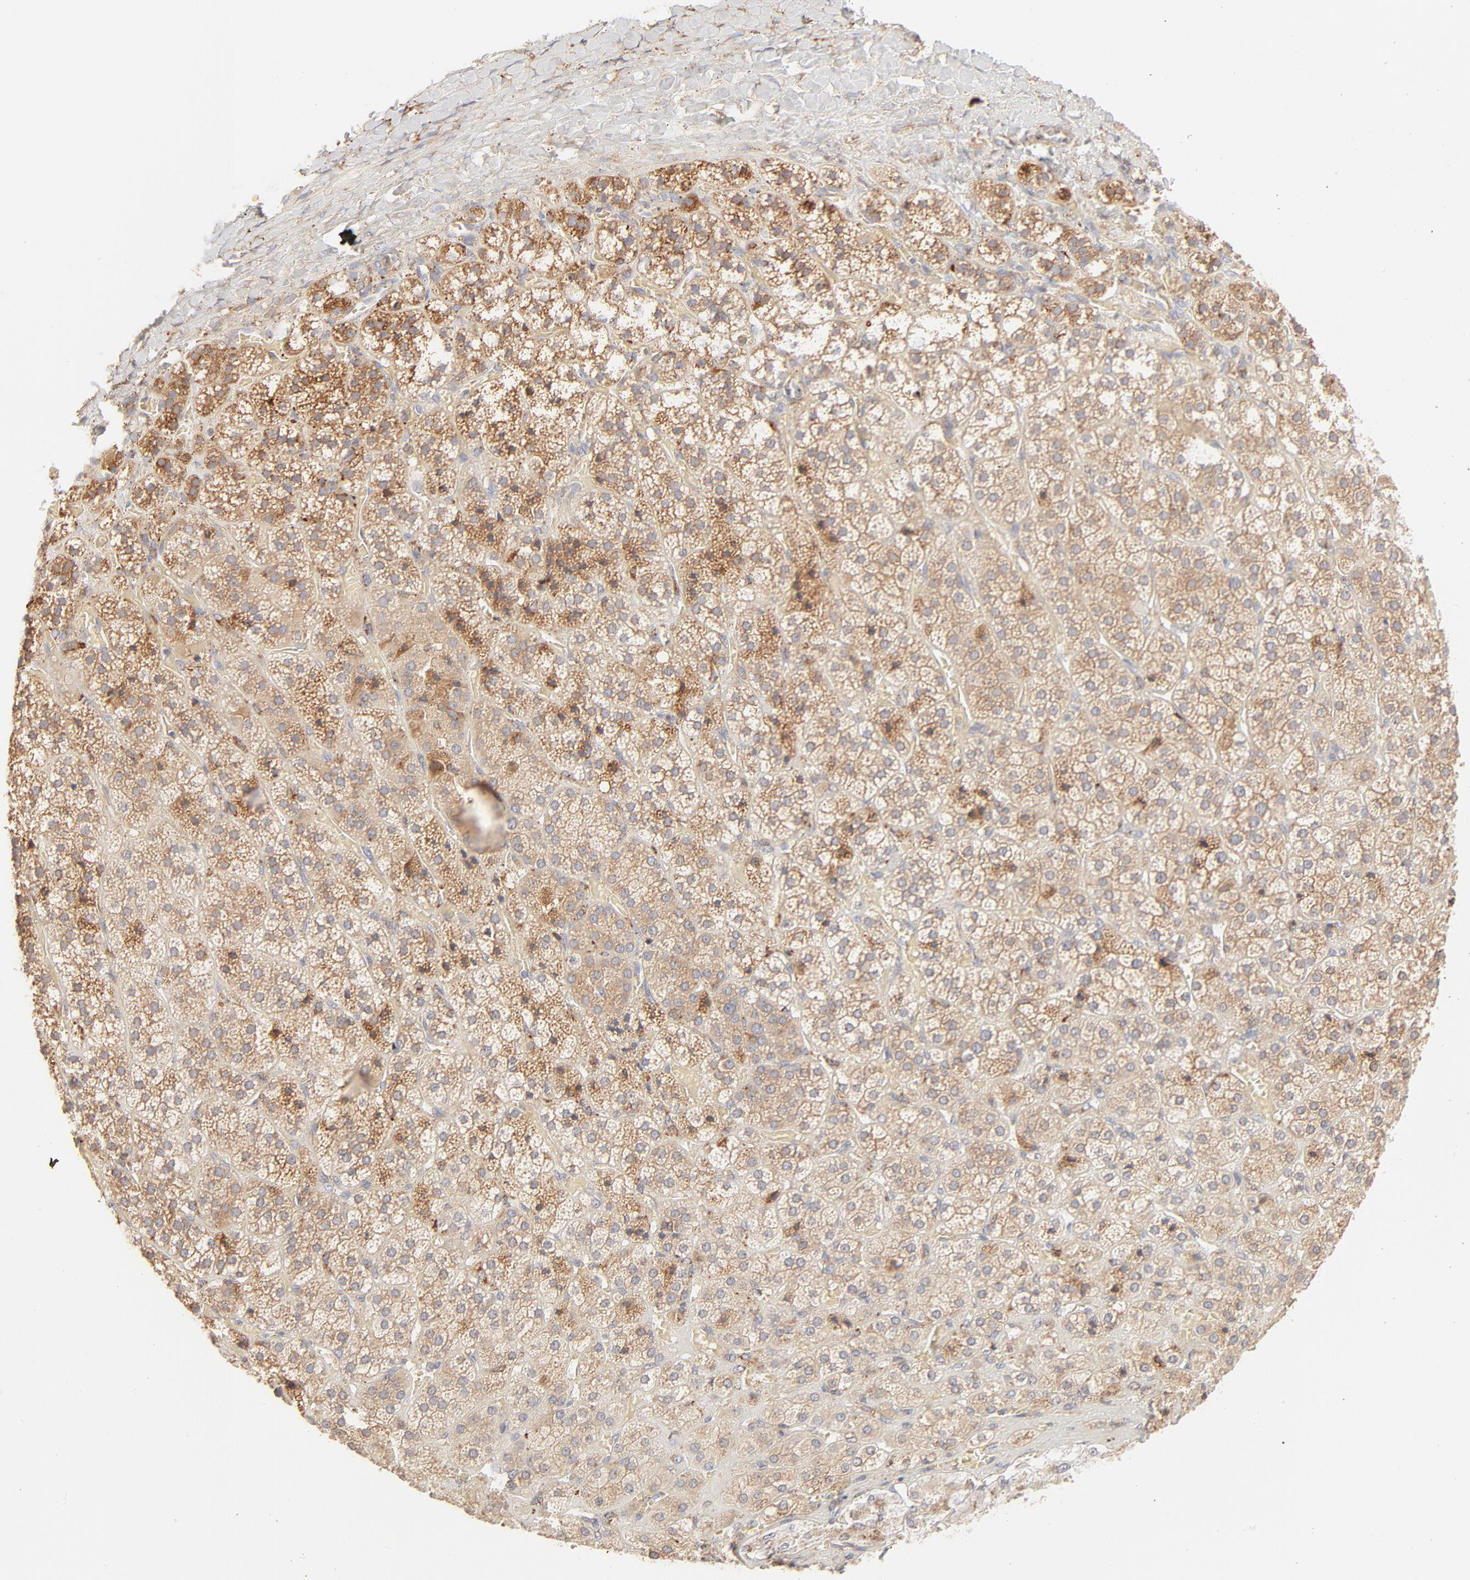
{"staining": {"intensity": "moderate", "quantity": ">75%", "location": "cytoplasmic/membranous"}, "tissue": "adrenal gland", "cell_type": "Glandular cells", "image_type": "normal", "snomed": [{"axis": "morphology", "description": "Normal tissue, NOS"}, {"axis": "topography", "description": "Adrenal gland"}], "caption": "IHC image of benign adrenal gland stained for a protein (brown), which shows medium levels of moderate cytoplasmic/membranous staining in about >75% of glandular cells.", "gene": "PARP12", "patient": {"sex": "female", "age": 71}}